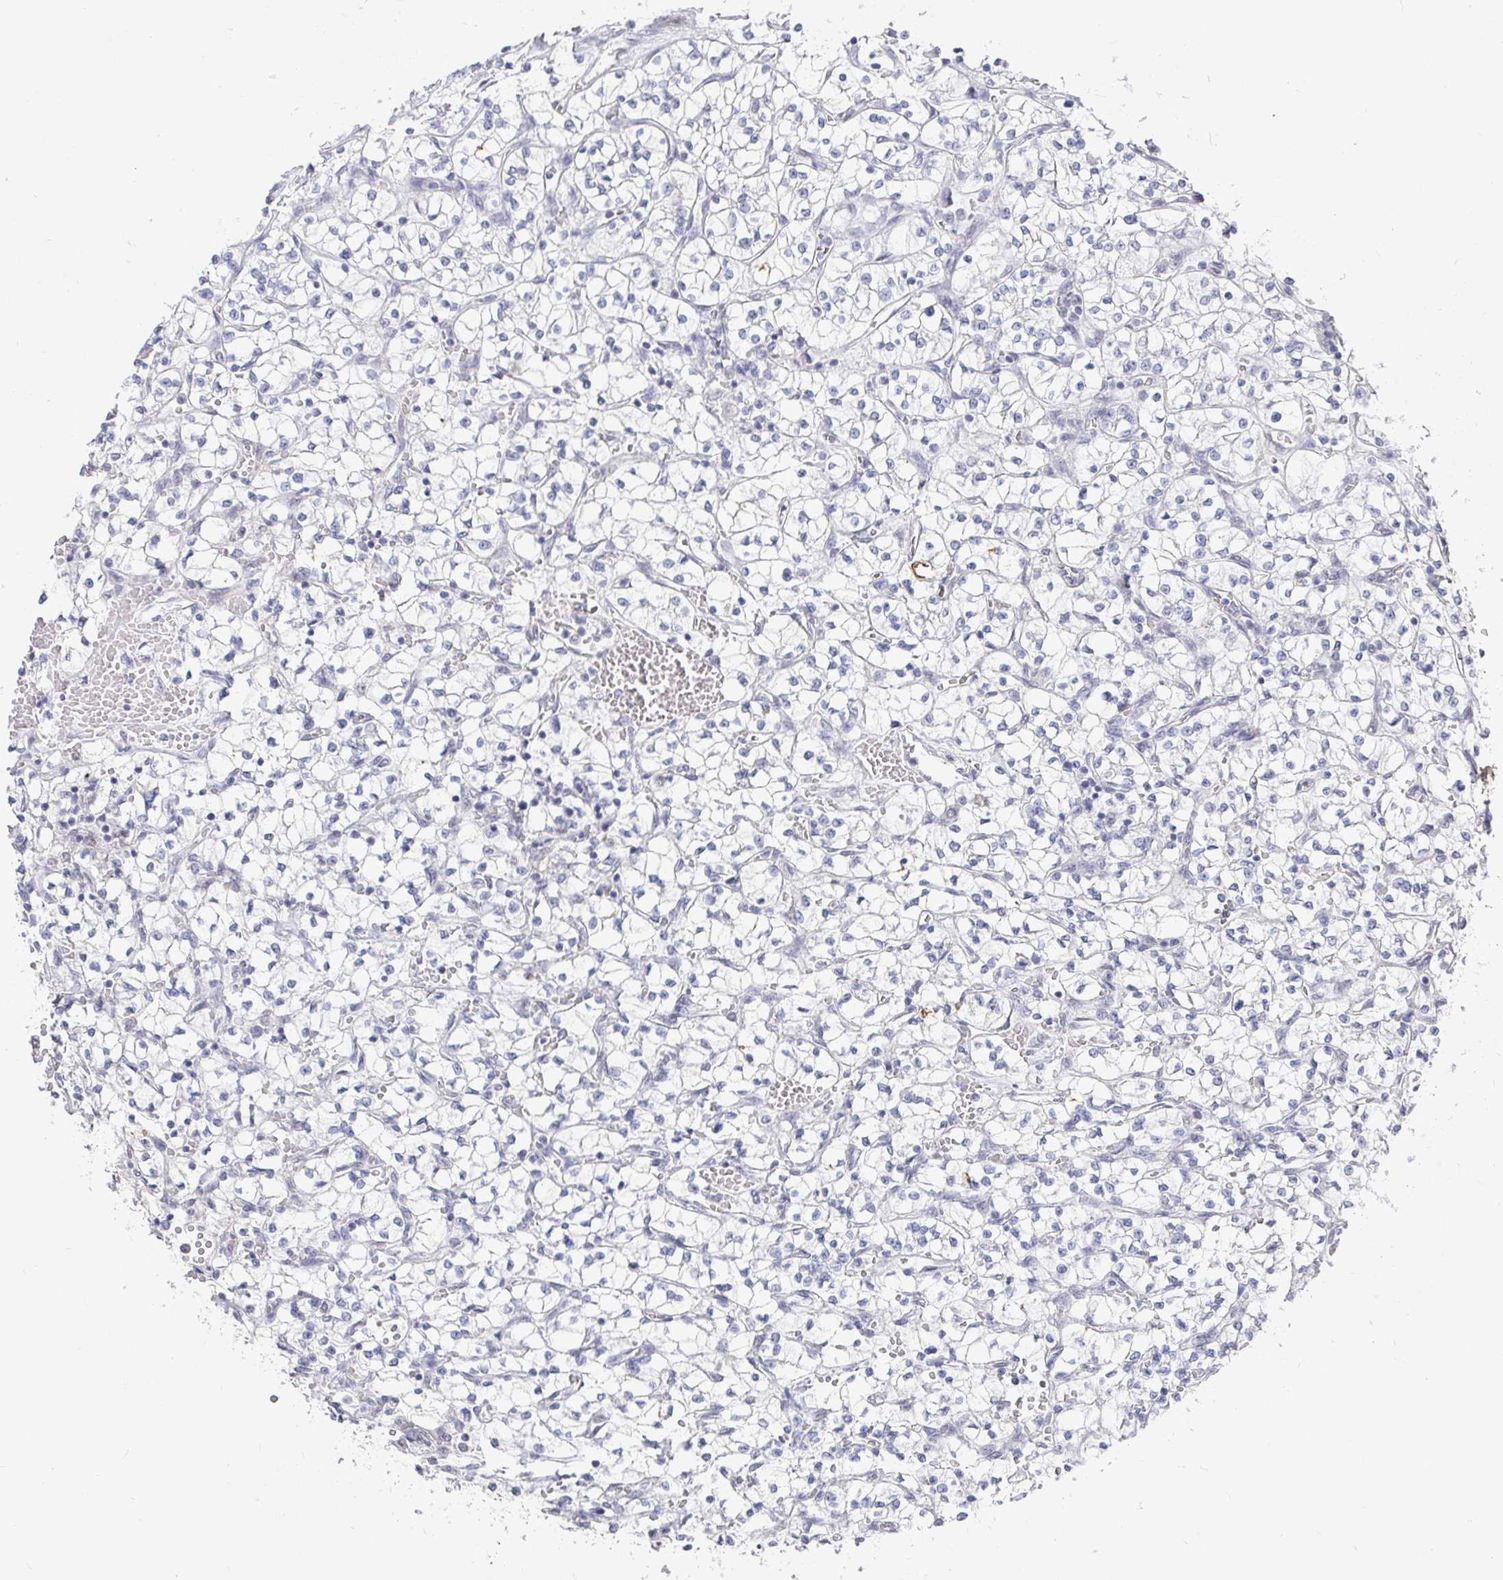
{"staining": {"intensity": "negative", "quantity": "none", "location": "none"}, "tissue": "renal cancer", "cell_type": "Tumor cells", "image_type": "cancer", "snomed": [{"axis": "morphology", "description": "Adenocarcinoma, NOS"}, {"axis": "topography", "description": "Kidney"}], "caption": "IHC photomicrograph of adenocarcinoma (renal) stained for a protein (brown), which shows no expression in tumor cells. (Brightfield microscopy of DAB (3,3'-diaminobenzidine) immunohistochemistry (IHC) at high magnification).", "gene": "RCOR1", "patient": {"sex": "female", "age": 64}}